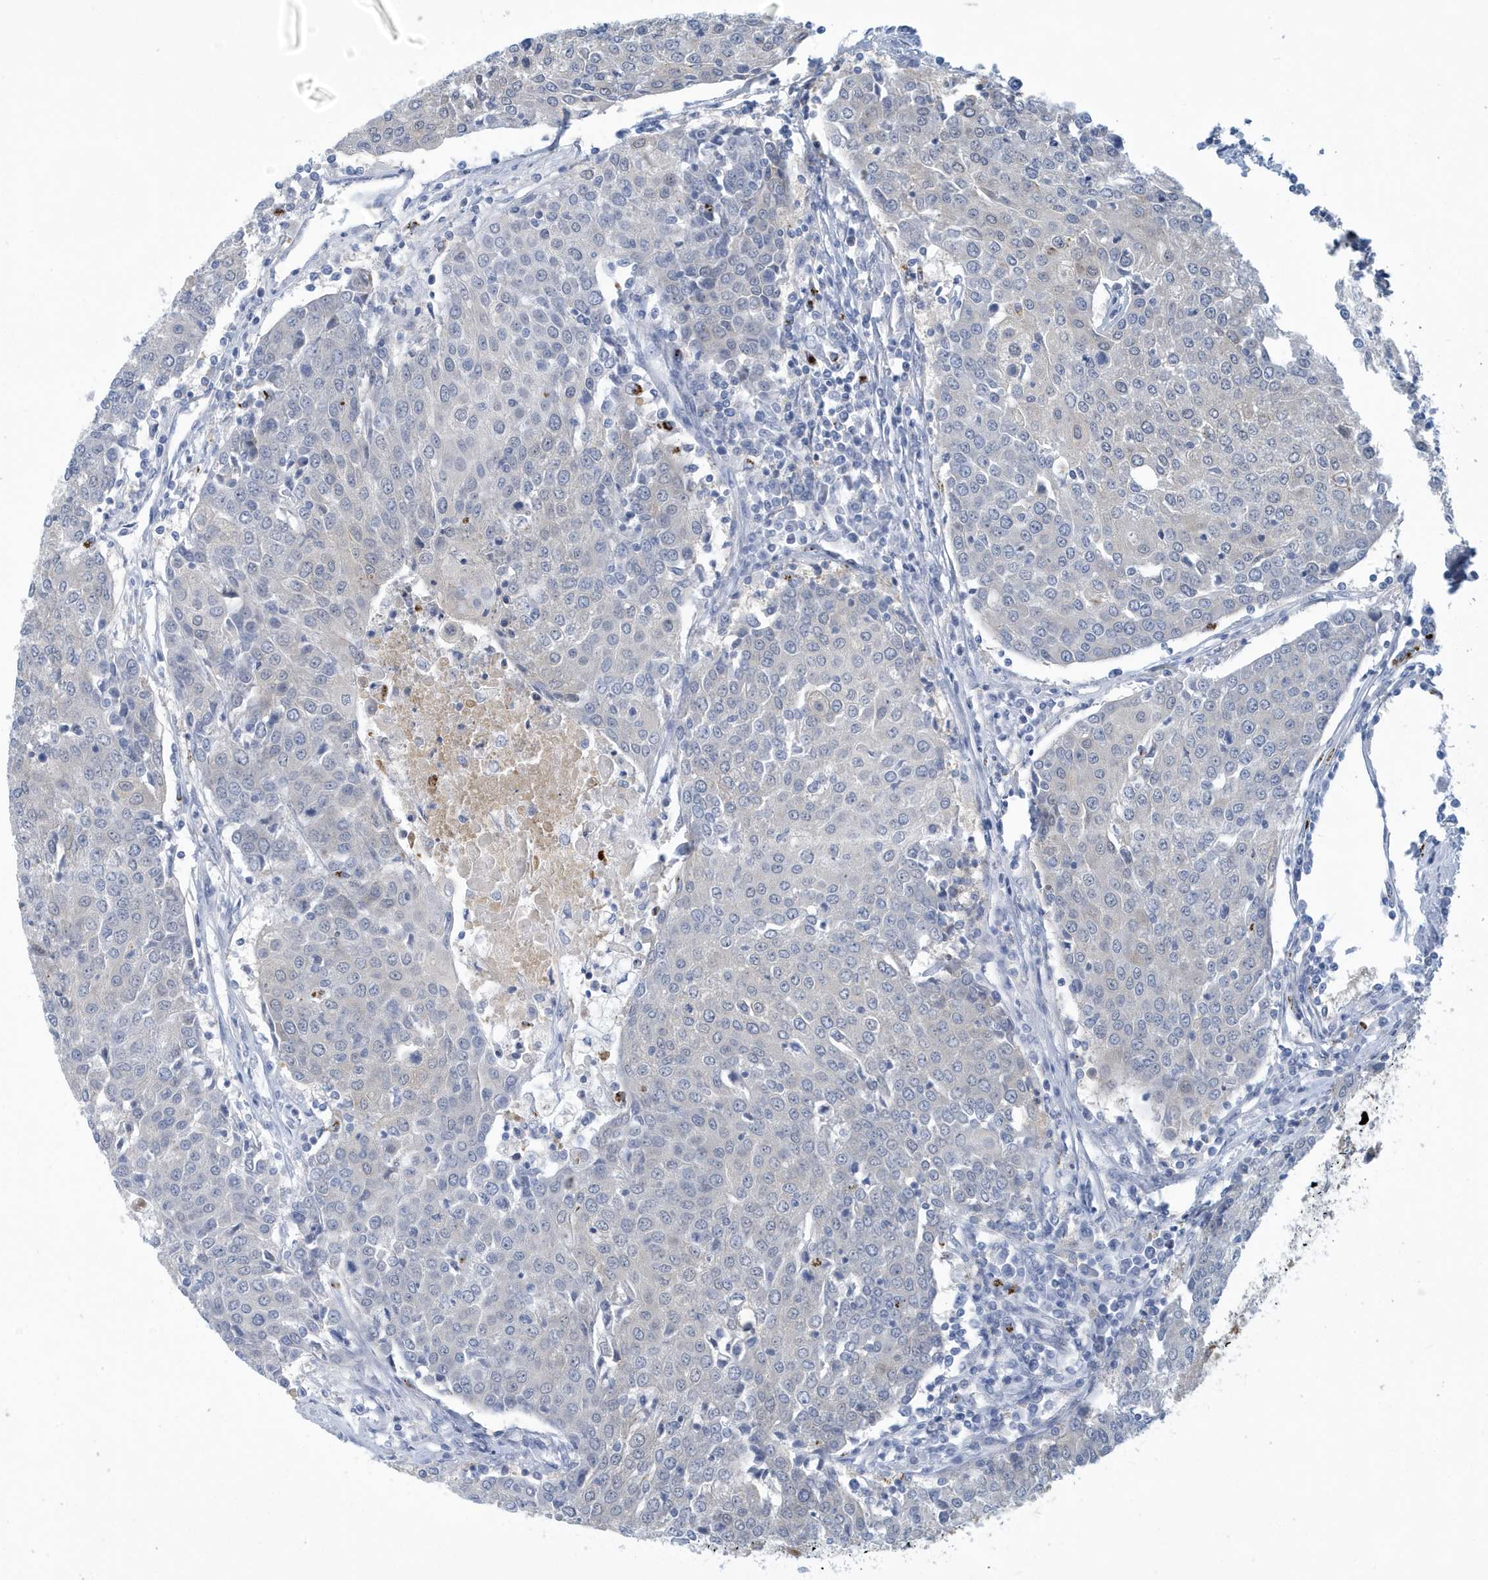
{"staining": {"intensity": "negative", "quantity": "none", "location": "none"}, "tissue": "urothelial cancer", "cell_type": "Tumor cells", "image_type": "cancer", "snomed": [{"axis": "morphology", "description": "Urothelial carcinoma, High grade"}, {"axis": "topography", "description": "Urinary bladder"}], "caption": "The histopathology image displays no staining of tumor cells in urothelial carcinoma (high-grade).", "gene": "VTA1", "patient": {"sex": "female", "age": 85}}